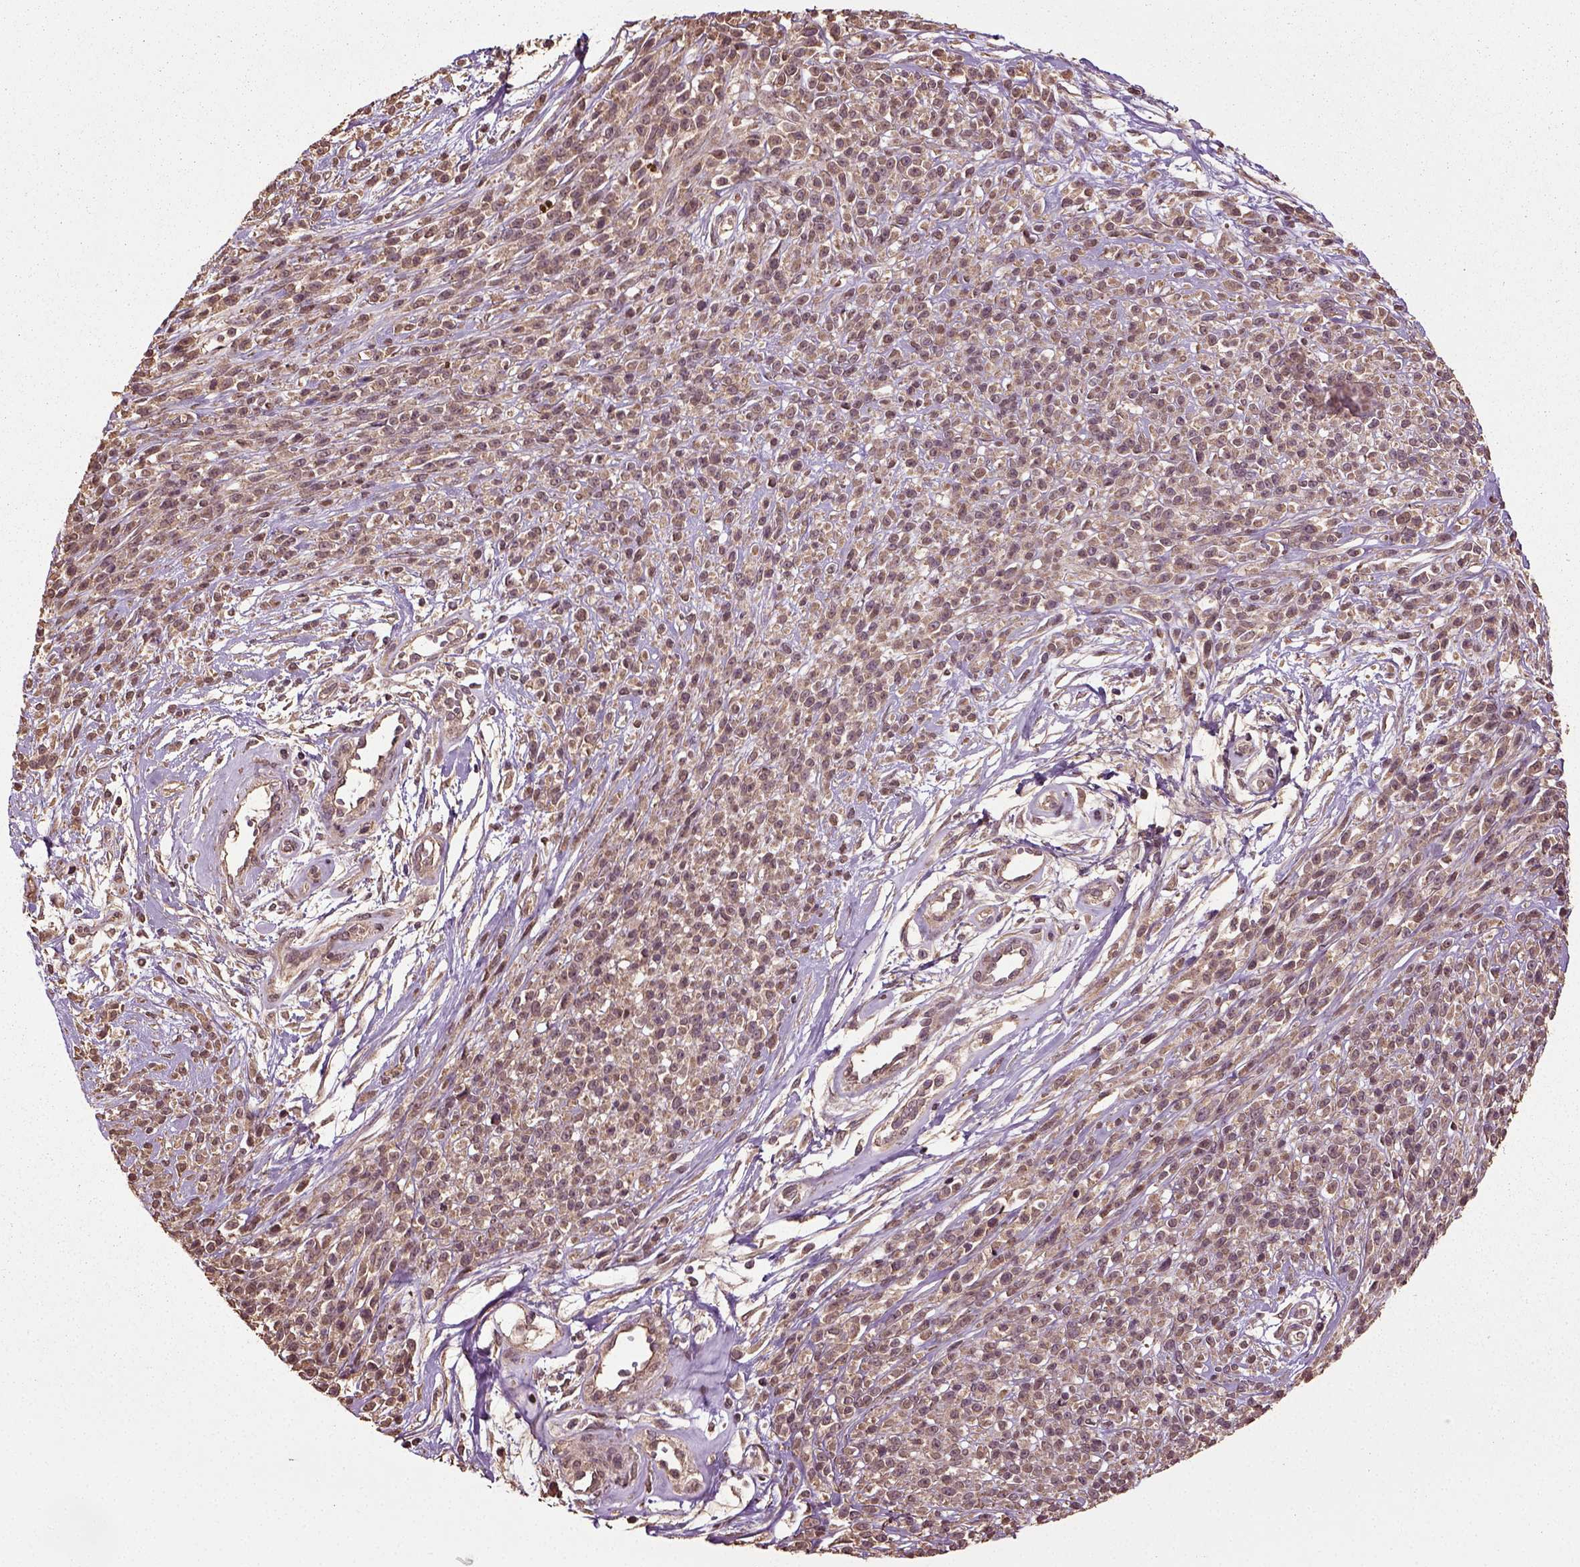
{"staining": {"intensity": "weak", "quantity": ">75%", "location": "cytoplasmic/membranous"}, "tissue": "melanoma", "cell_type": "Tumor cells", "image_type": "cancer", "snomed": [{"axis": "morphology", "description": "Malignant melanoma, NOS"}, {"axis": "topography", "description": "Skin"}, {"axis": "topography", "description": "Skin of trunk"}], "caption": "This micrograph shows malignant melanoma stained with immunohistochemistry to label a protein in brown. The cytoplasmic/membranous of tumor cells show weak positivity for the protein. Nuclei are counter-stained blue.", "gene": "ERV3-1", "patient": {"sex": "male", "age": 74}}